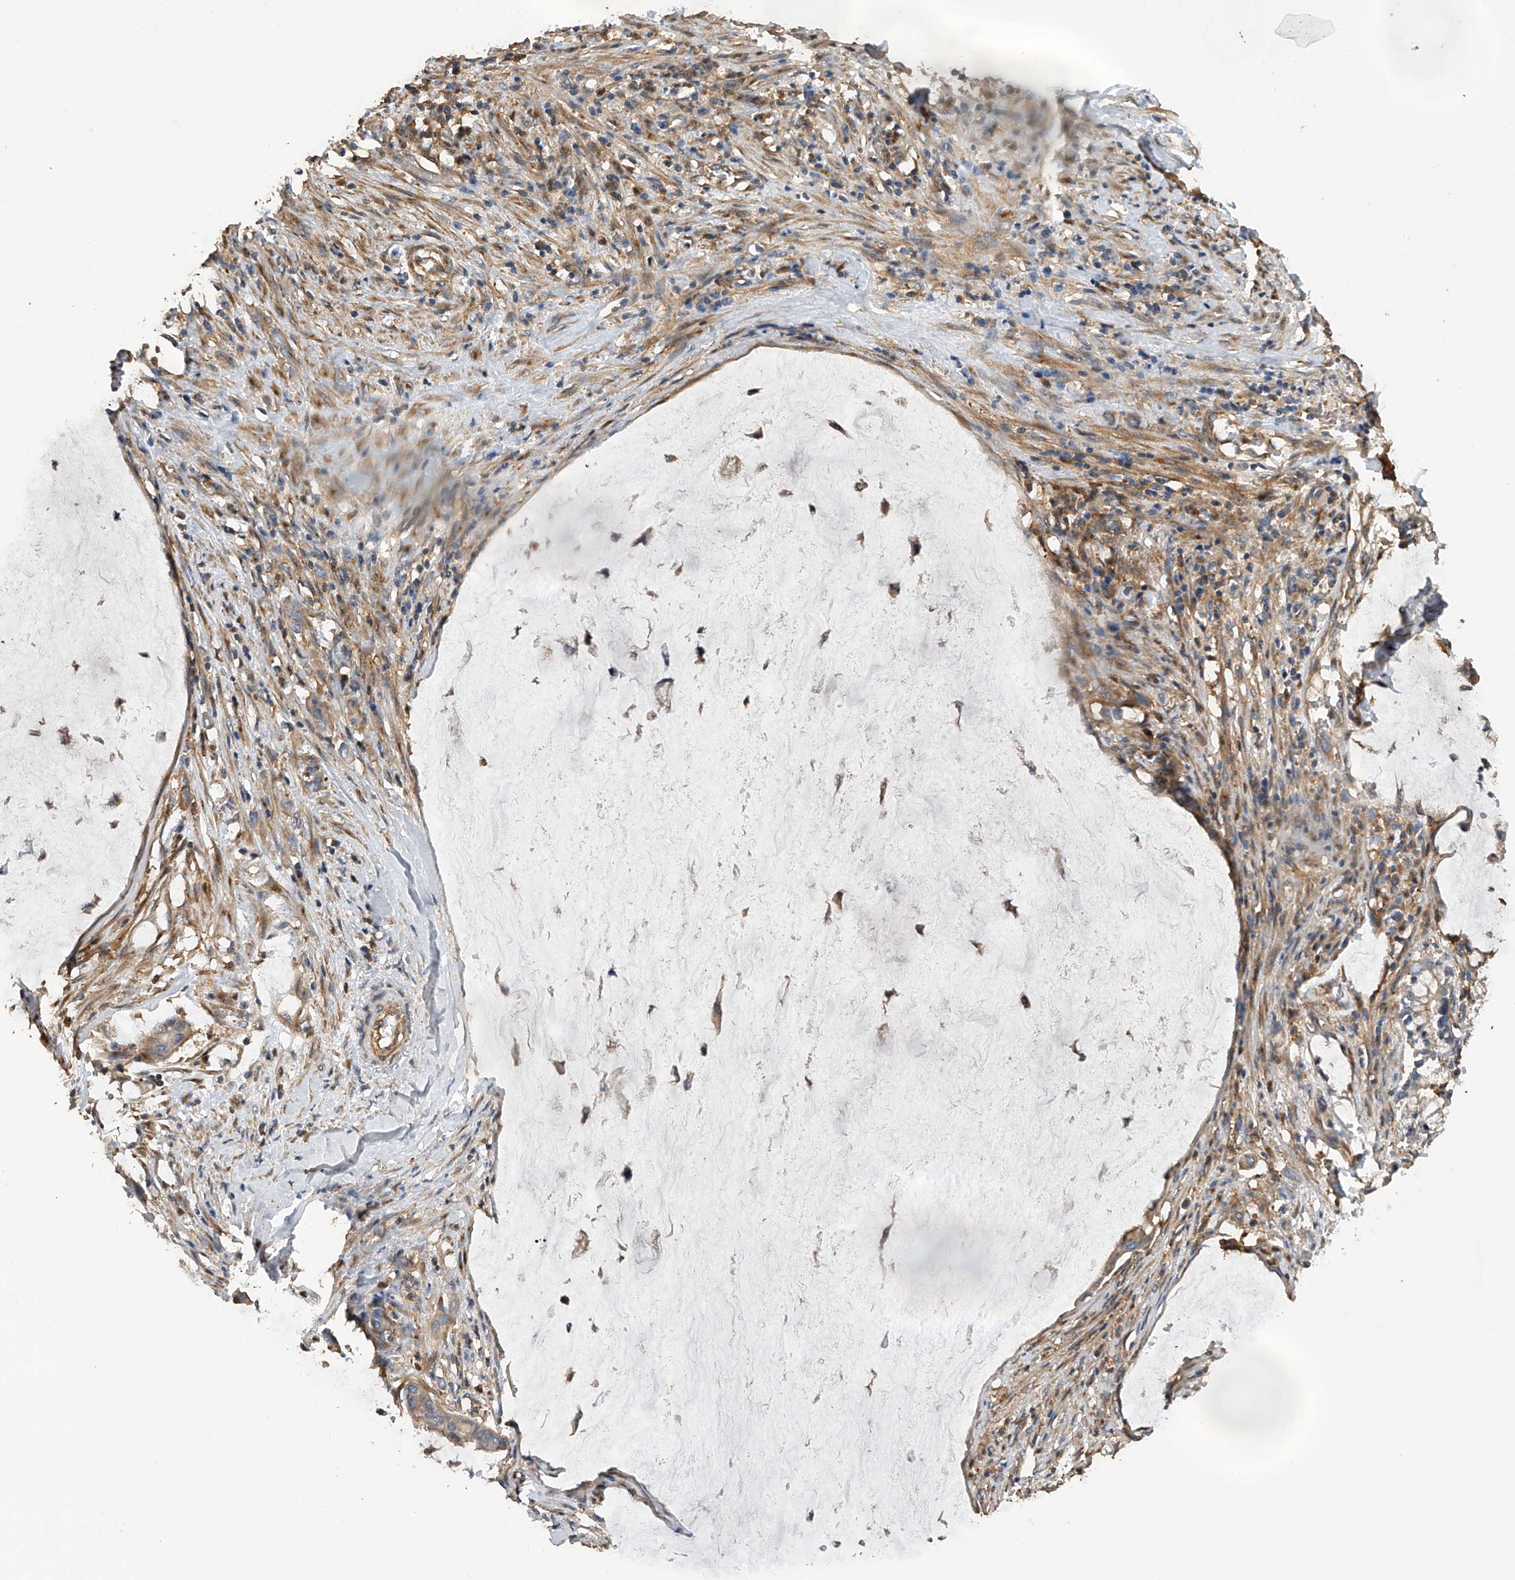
{"staining": {"intensity": "moderate", "quantity": "<25%", "location": "cytoplasmic/membranous"}, "tissue": "pancreatic cancer", "cell_type": "Tumor cells", "image_type": "cancer", "snomed": [{"axis": "morphology", "description": "Adenocarcinoma, NOS"}, {"axis": "topography", "description": "Pancreas"}], "caption": "Approximately <25% of tumor cells in human adenocarcinoma (pancreatic) display moderate cytoplasmic/membranous protein staining as visualized by brown immunohistochemical staining.", "gene": "PTPRA", "patient": {"sex": "male", "age": 41}}